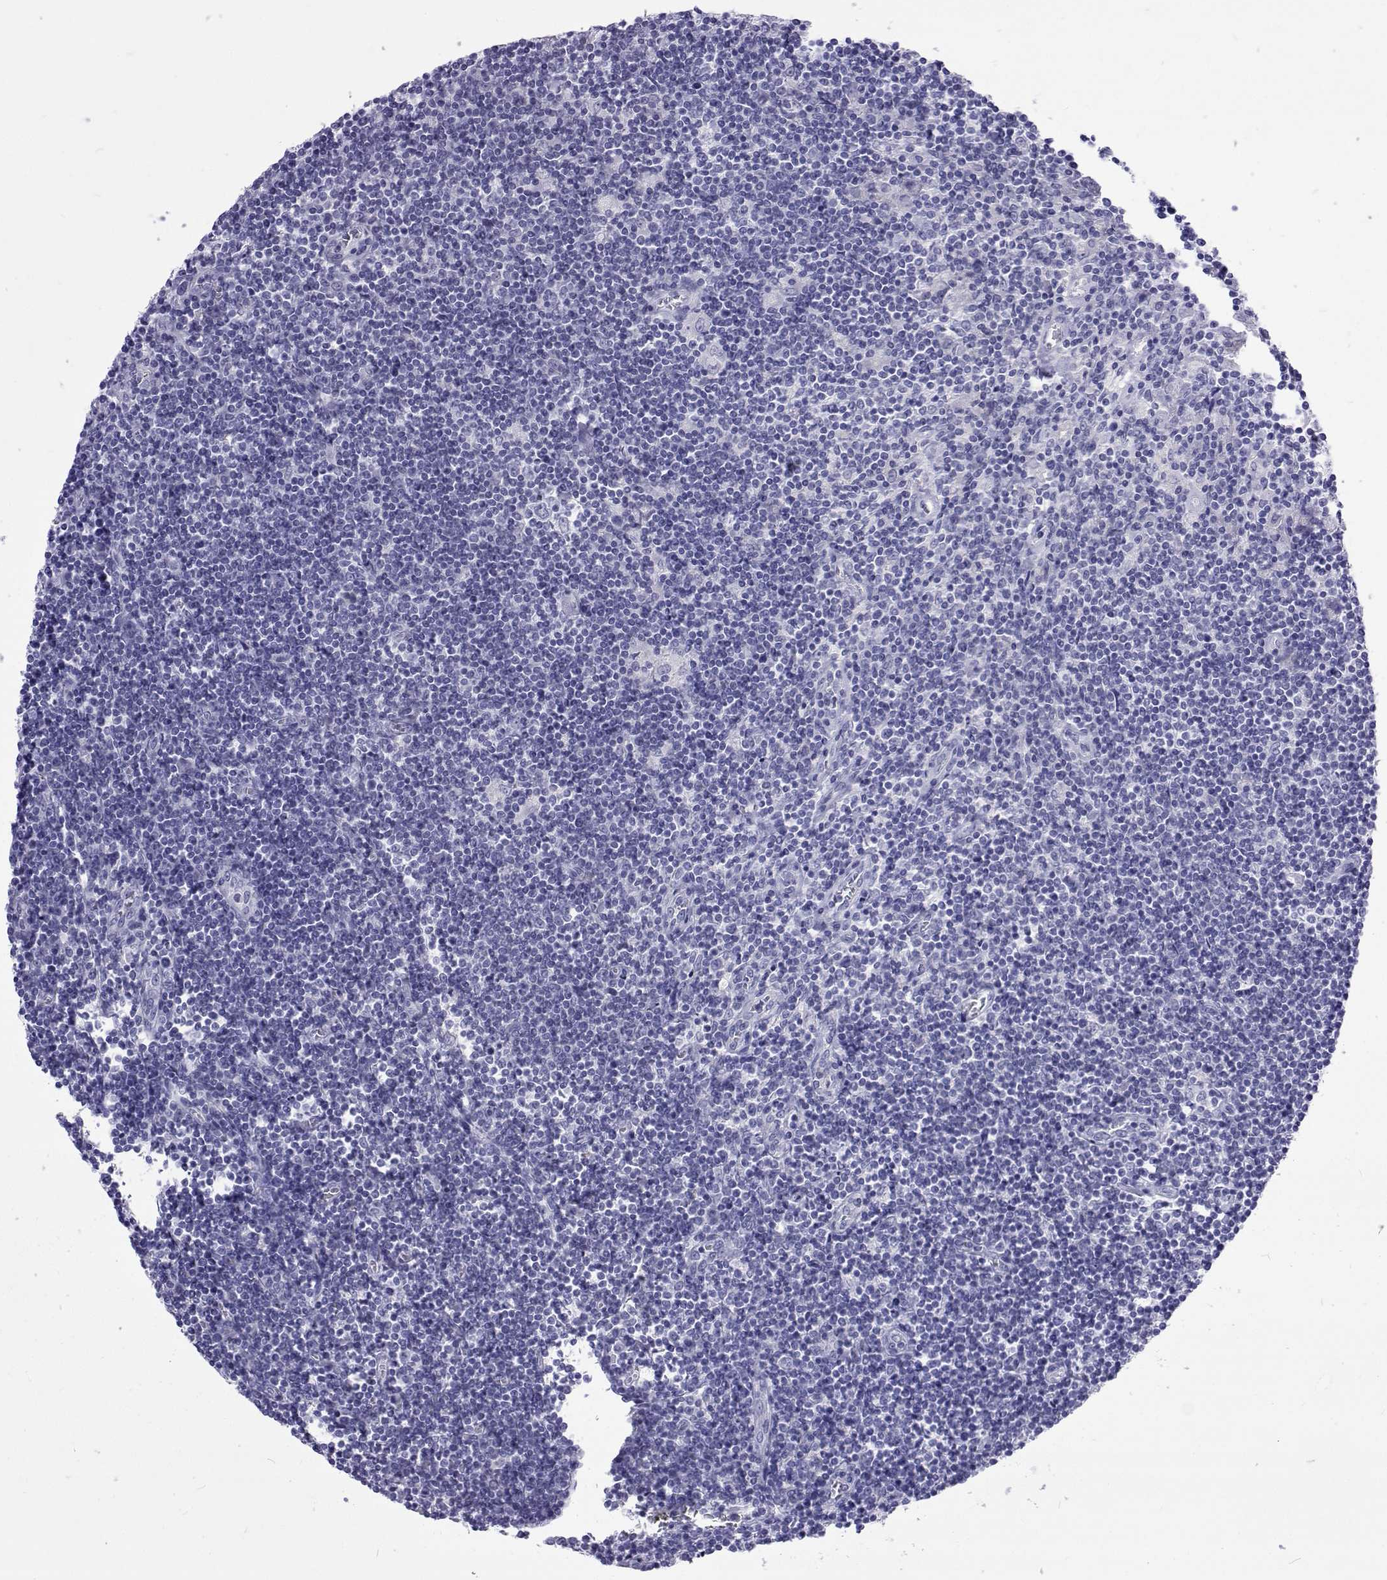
{"staining": {"intensity": "negative", "quantity": "none", "location": "none"}, "tissue": "lymphoma", "cell_type": "Tumor cells", "image_type": "cancer", "snomed": [{"axis": "morphology", "description": "Hodgkin's disease, NOS"}, {"axis": "topography", "description": "Lymph node"}], "caption": "Human lymphoma stained for a protein using immunohistochemistry (IHC) exhibits no staining in tumor cells.", "gene": "UMODL1", "patient": {"sex": "male", "age": 40}}